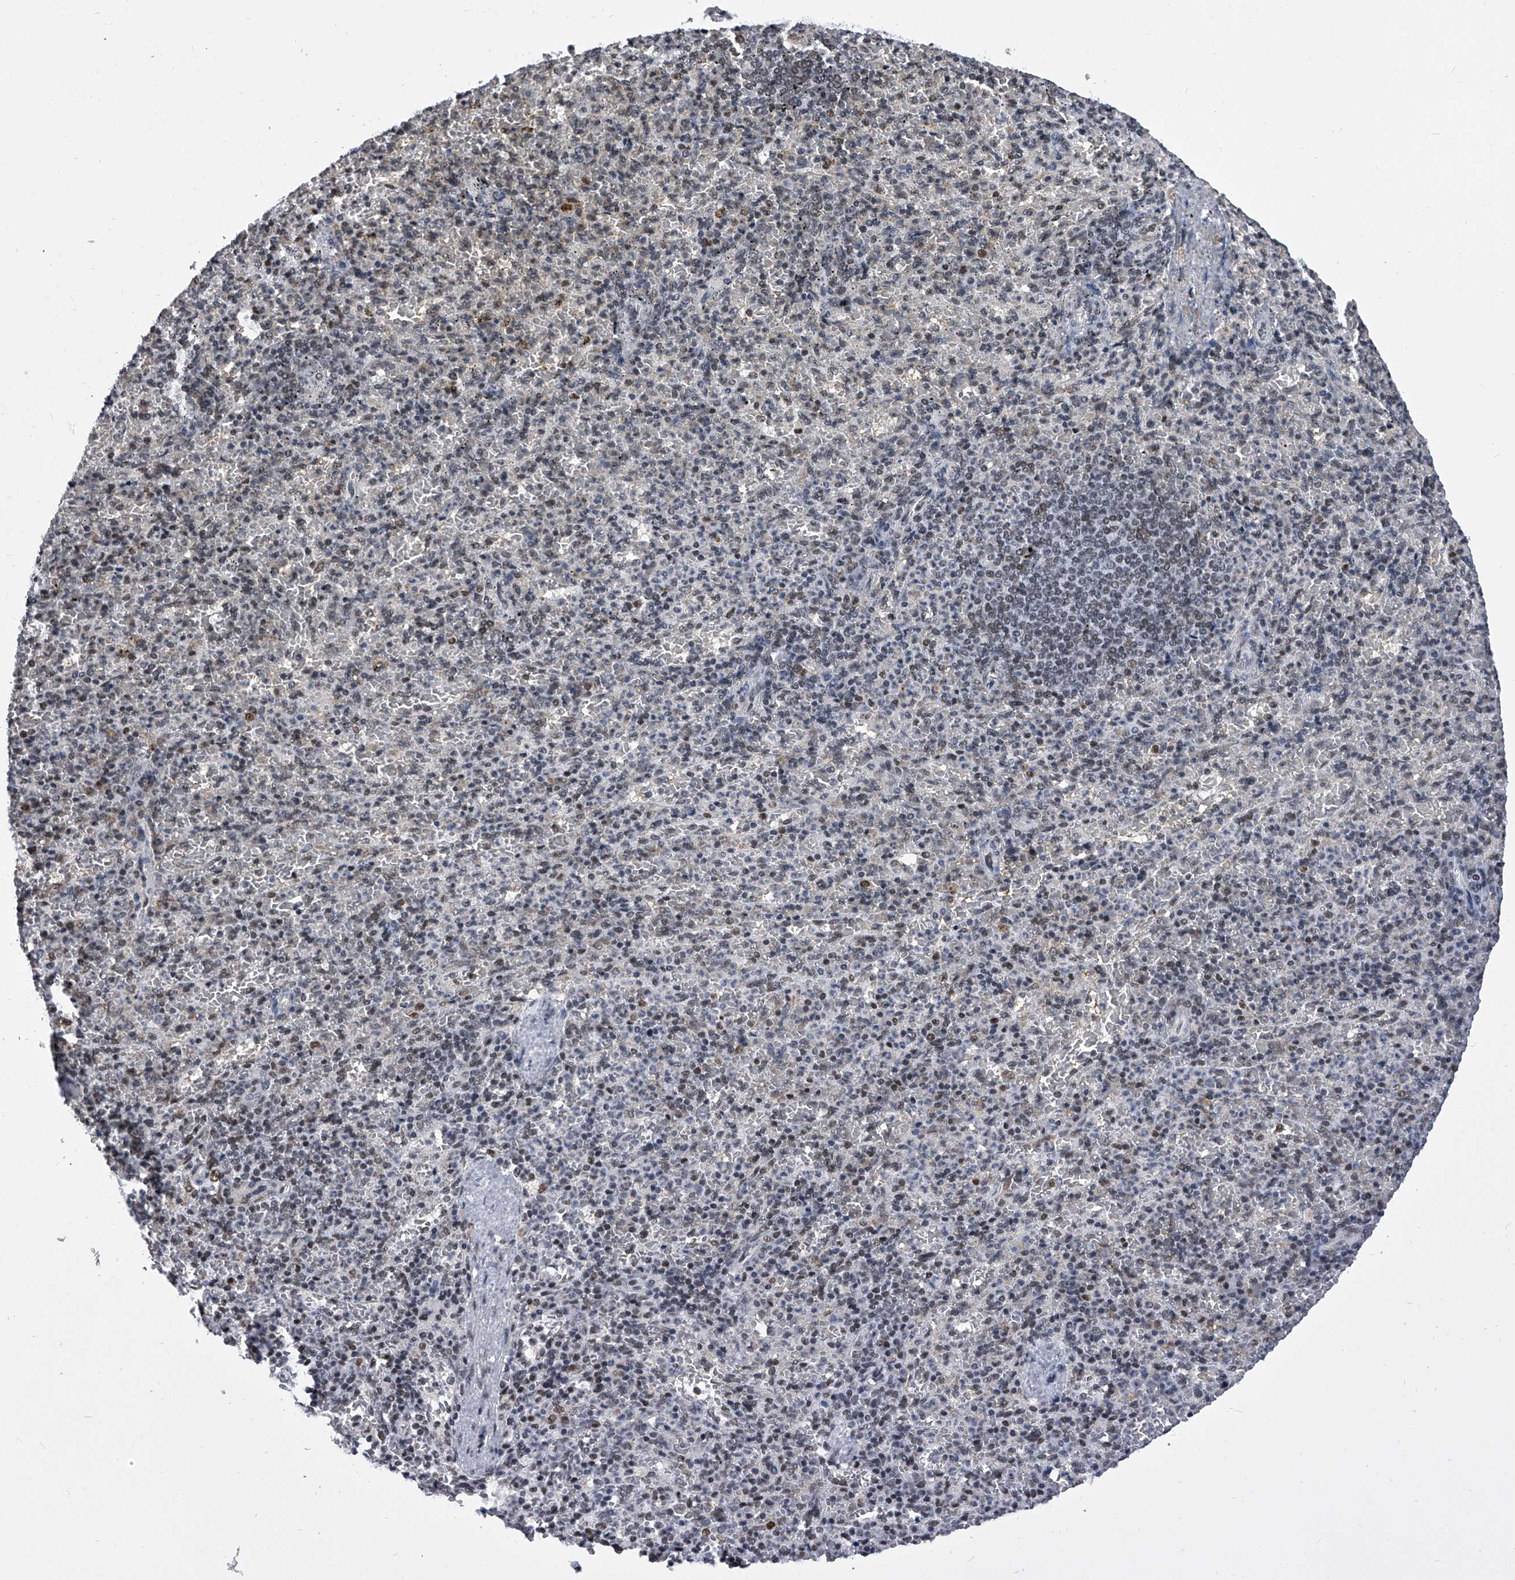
{"staining": {"intensity": "weak", "quantity": "25%-75%", "location": "nuclear"}, "tissue": "spleen", "cell_type": "Cells in red pulp", "image_type": "normal", "snomed": [{"axis": "morphology", "description": "Normal tissue, NOS"}, {"axis": "topography", "description": "Spleen"}], "caption": "Spleen stained with IHC shows weak nuclear positivity in approximately 25%-75% of cells in red pulp.", "gene": "SIM2", "patient": {"sex": "female", "age": 74}}